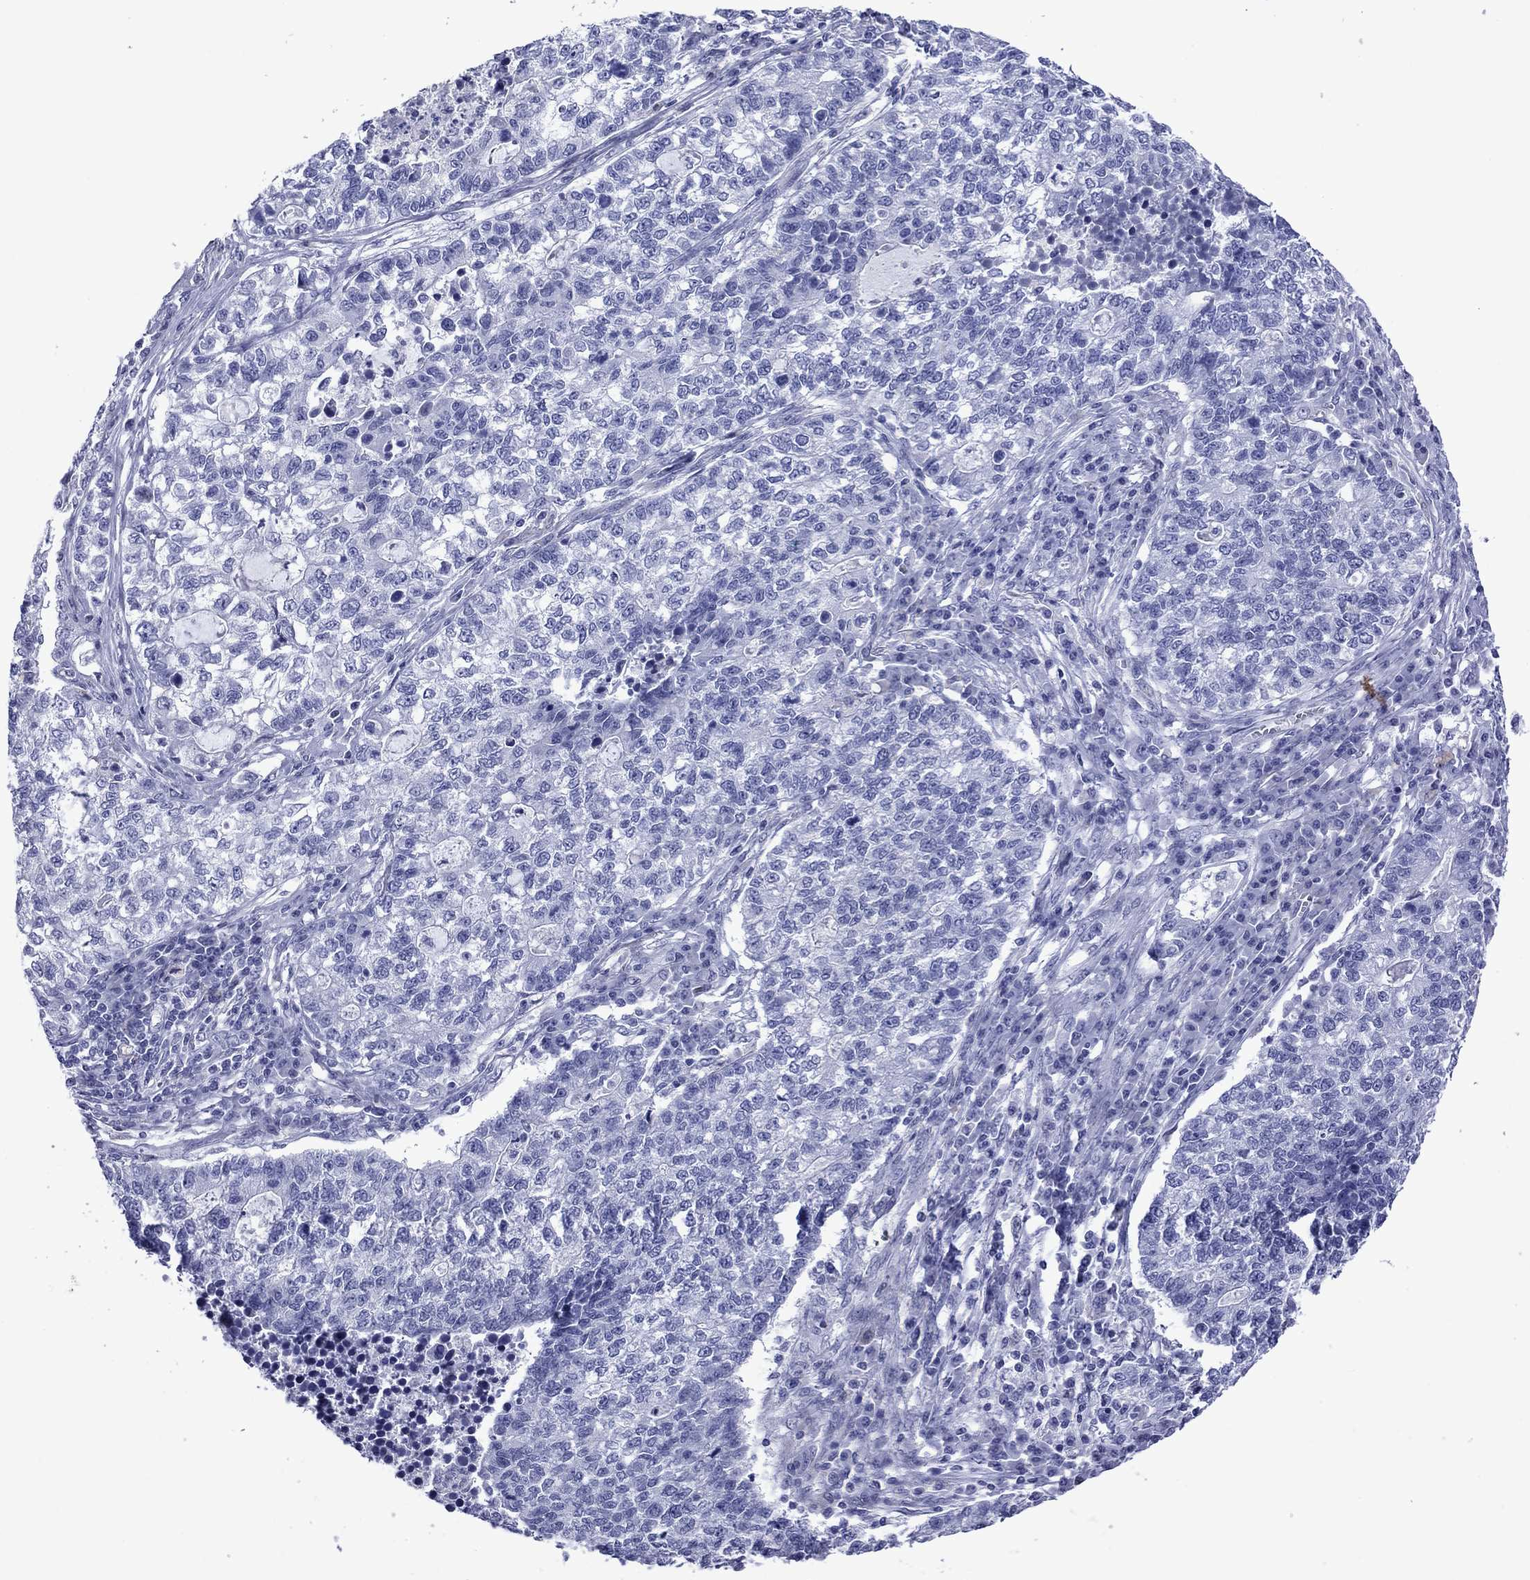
{"staining": {"intensity": "negative", "quantity": "none", "location": "none"}, "tissue": "lung cancer", "cell_type": "Tumor cells", "image_type": "cancer", "snomed": [{"axis": "morphology", "description": "Adenocarcinoma, NOS"}, {"axis": "topography", "description": "Lung"}], "caption": "This is a image of immunohistochemistry staining of lung cancer, which shows no staining in tumor cells. Brightfield microscopy of IHC stained with DAB (3,3'-diaminobenzidine) (brown) and hematoxylin (blue), captured at high magnification.", "gene": "PIWIL1", "patient": {"sex": "male", "age": 57}}